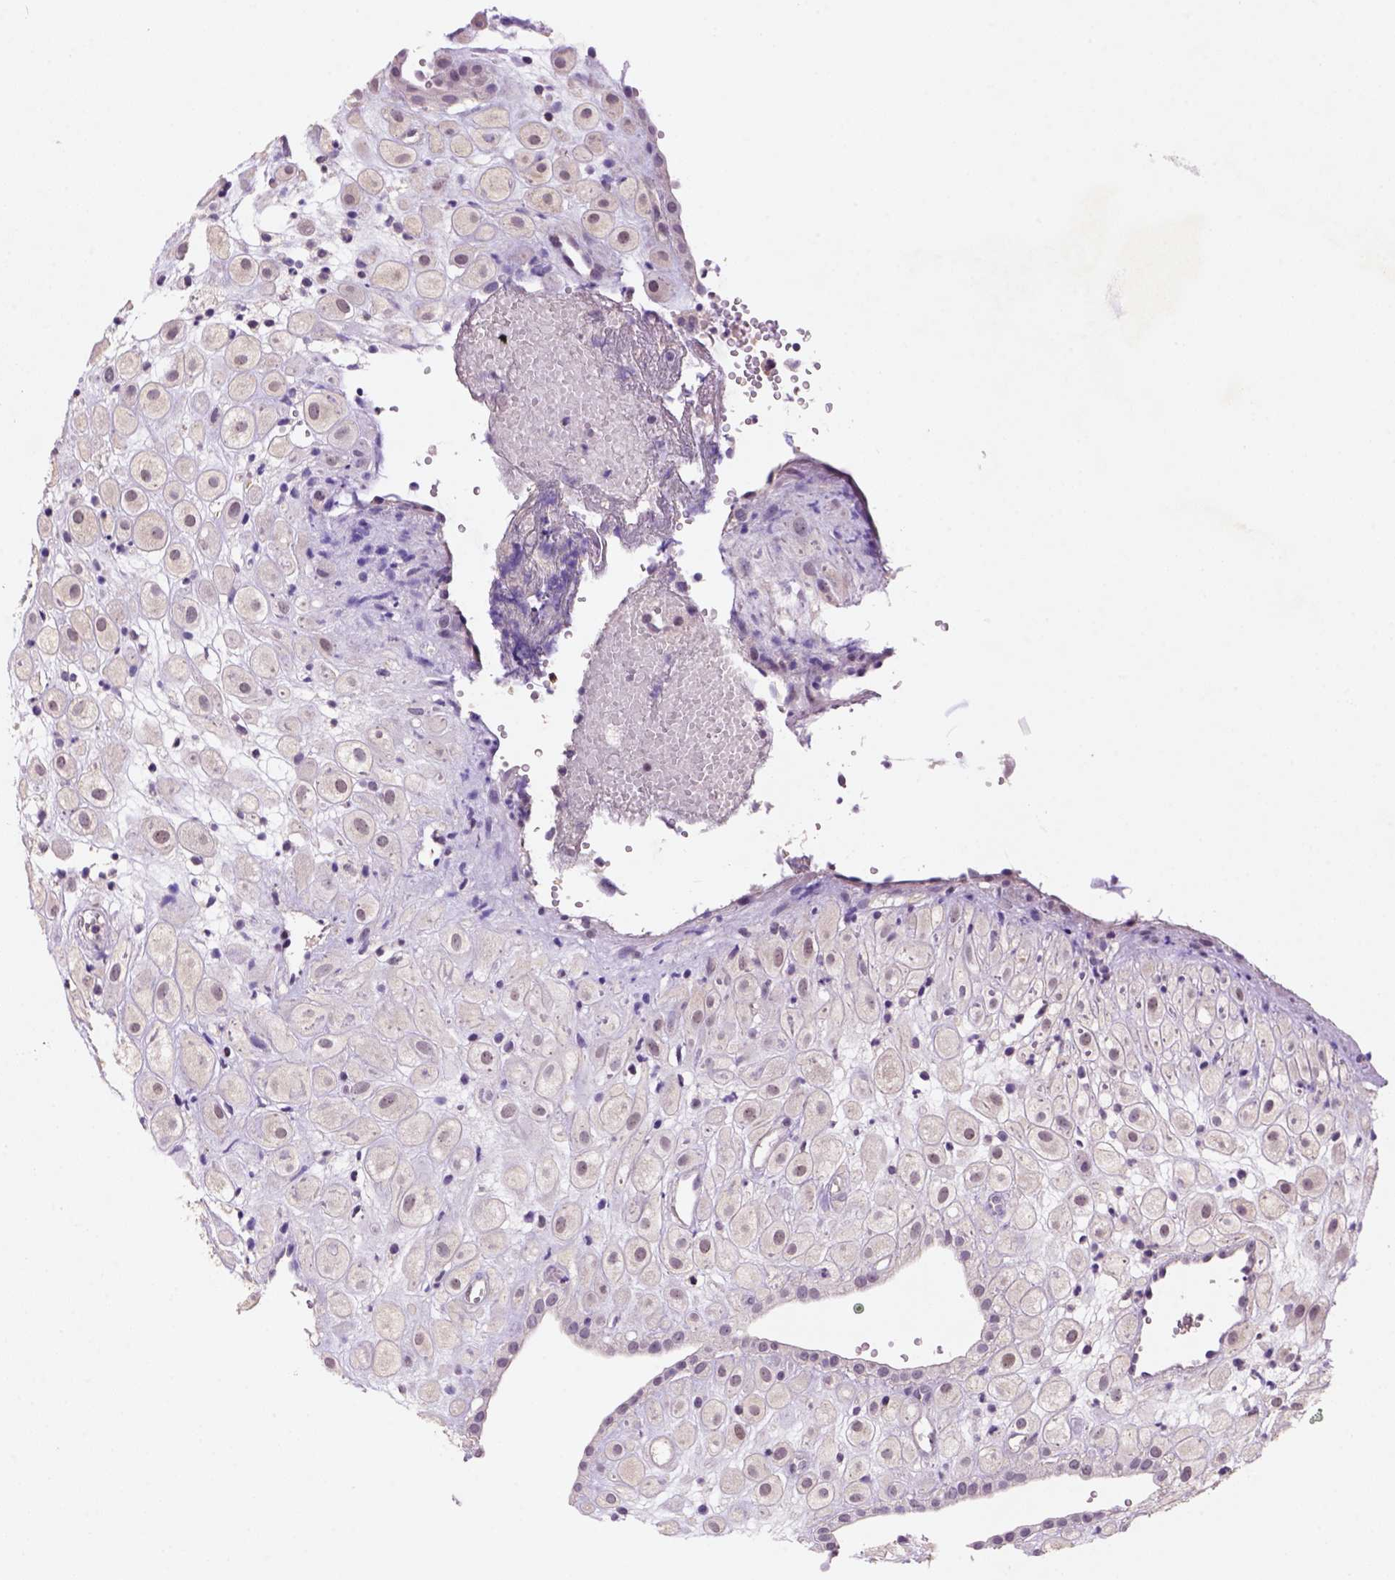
{"staining": {"intensity": "weak", "quantity": "25%-75%", "location": "nuclear"}, "tissue": "placenta", "cell_type": "Decidual cells", "image_type": "normal", "snomed": [{"axis": "morphology", "description": "Normal tissue, NOS"}, {"axis": "topography", "description": "Placenta"}], "caption": "Immunohistochemical staining of normal human placenta reveals 25%-75% levels of weak nuclear protein positivity in about 25%-75% of decidual cells.", "gene": "SCML4", "patient": {"sex": "female", "age": 24}}